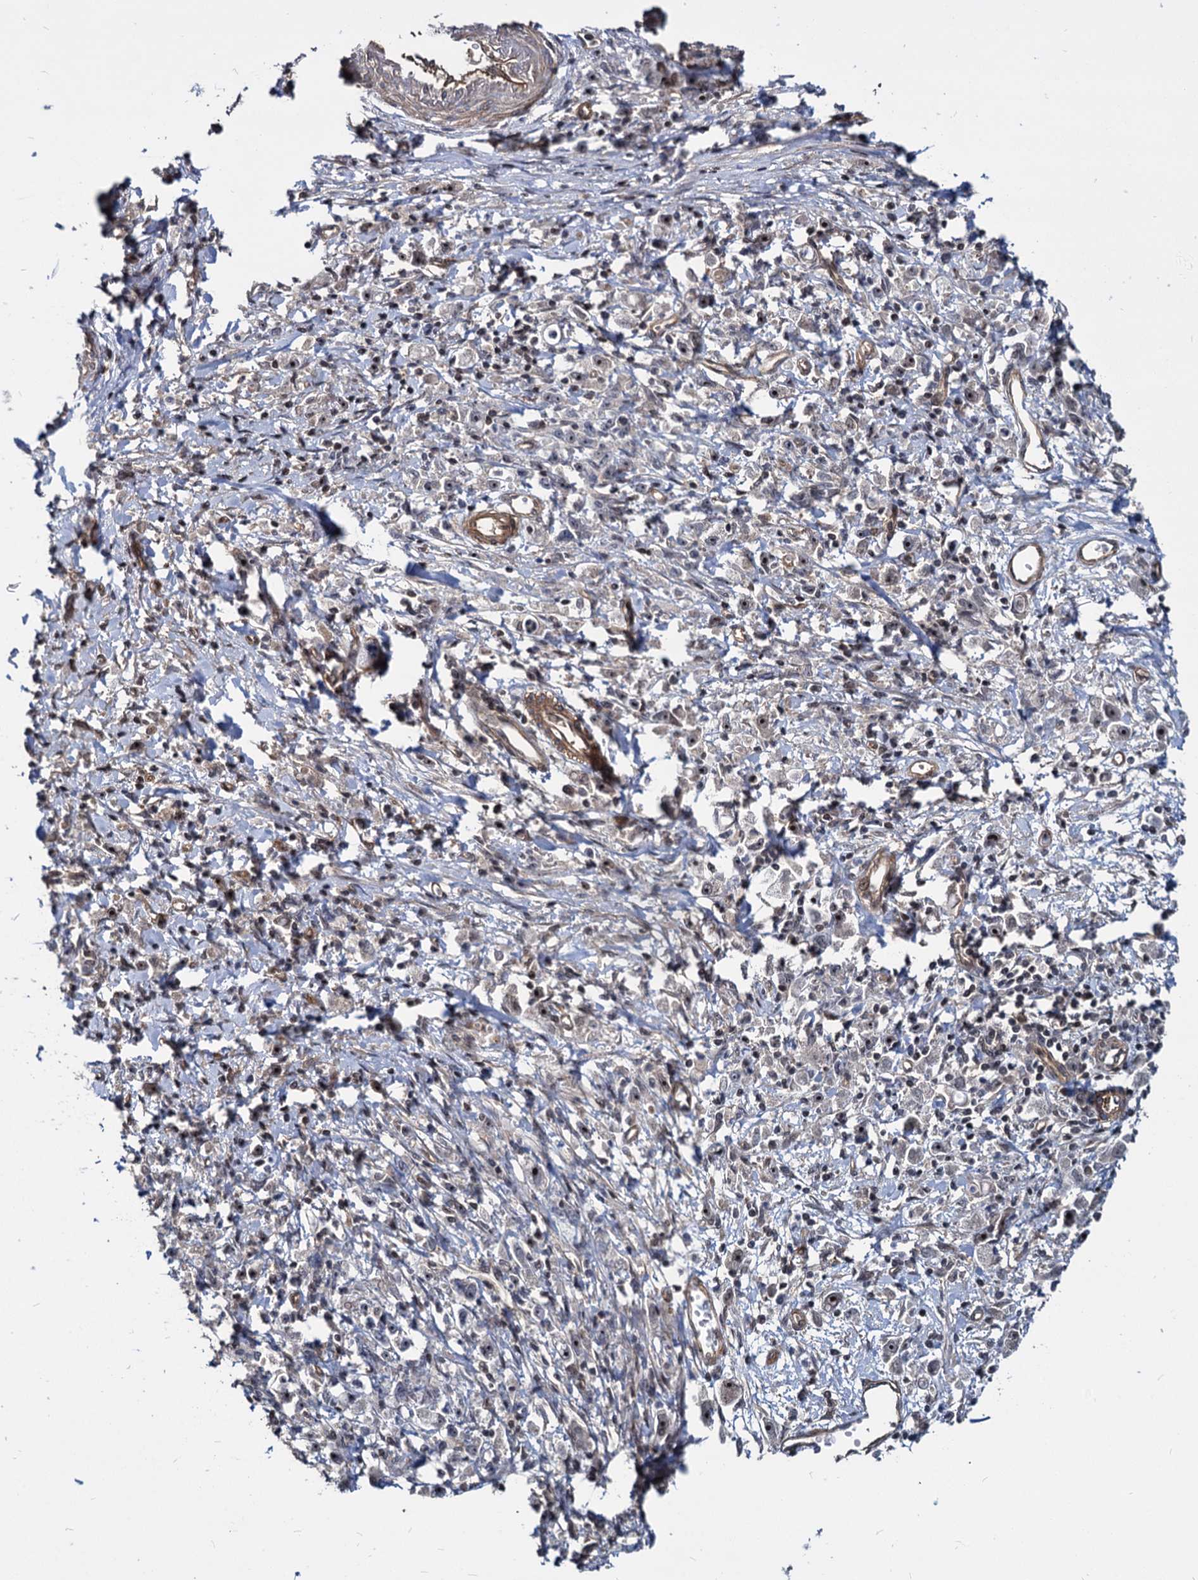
{"staining": {"intensity": "weak", "quantity": ">75%", "location": "nuclear"}, "tissue": "stomach cancer", "cell_type": "Tumor cells", "image_type": "cancer", "snomed": [{"axis": "morphology", "description": "Adenocarcinoma, NOS"}, {"axis": "topography", "description": "Stomach"}], "caption": "Tumor cells reveal weak nuclear positivity in about >75% of cells in stomach adenocarcinoma. The protein is shown in brown color, while the nuclei are stained blue.", "gene": "UBLCP1", "patient": {"sex": "female", "age": 59}}